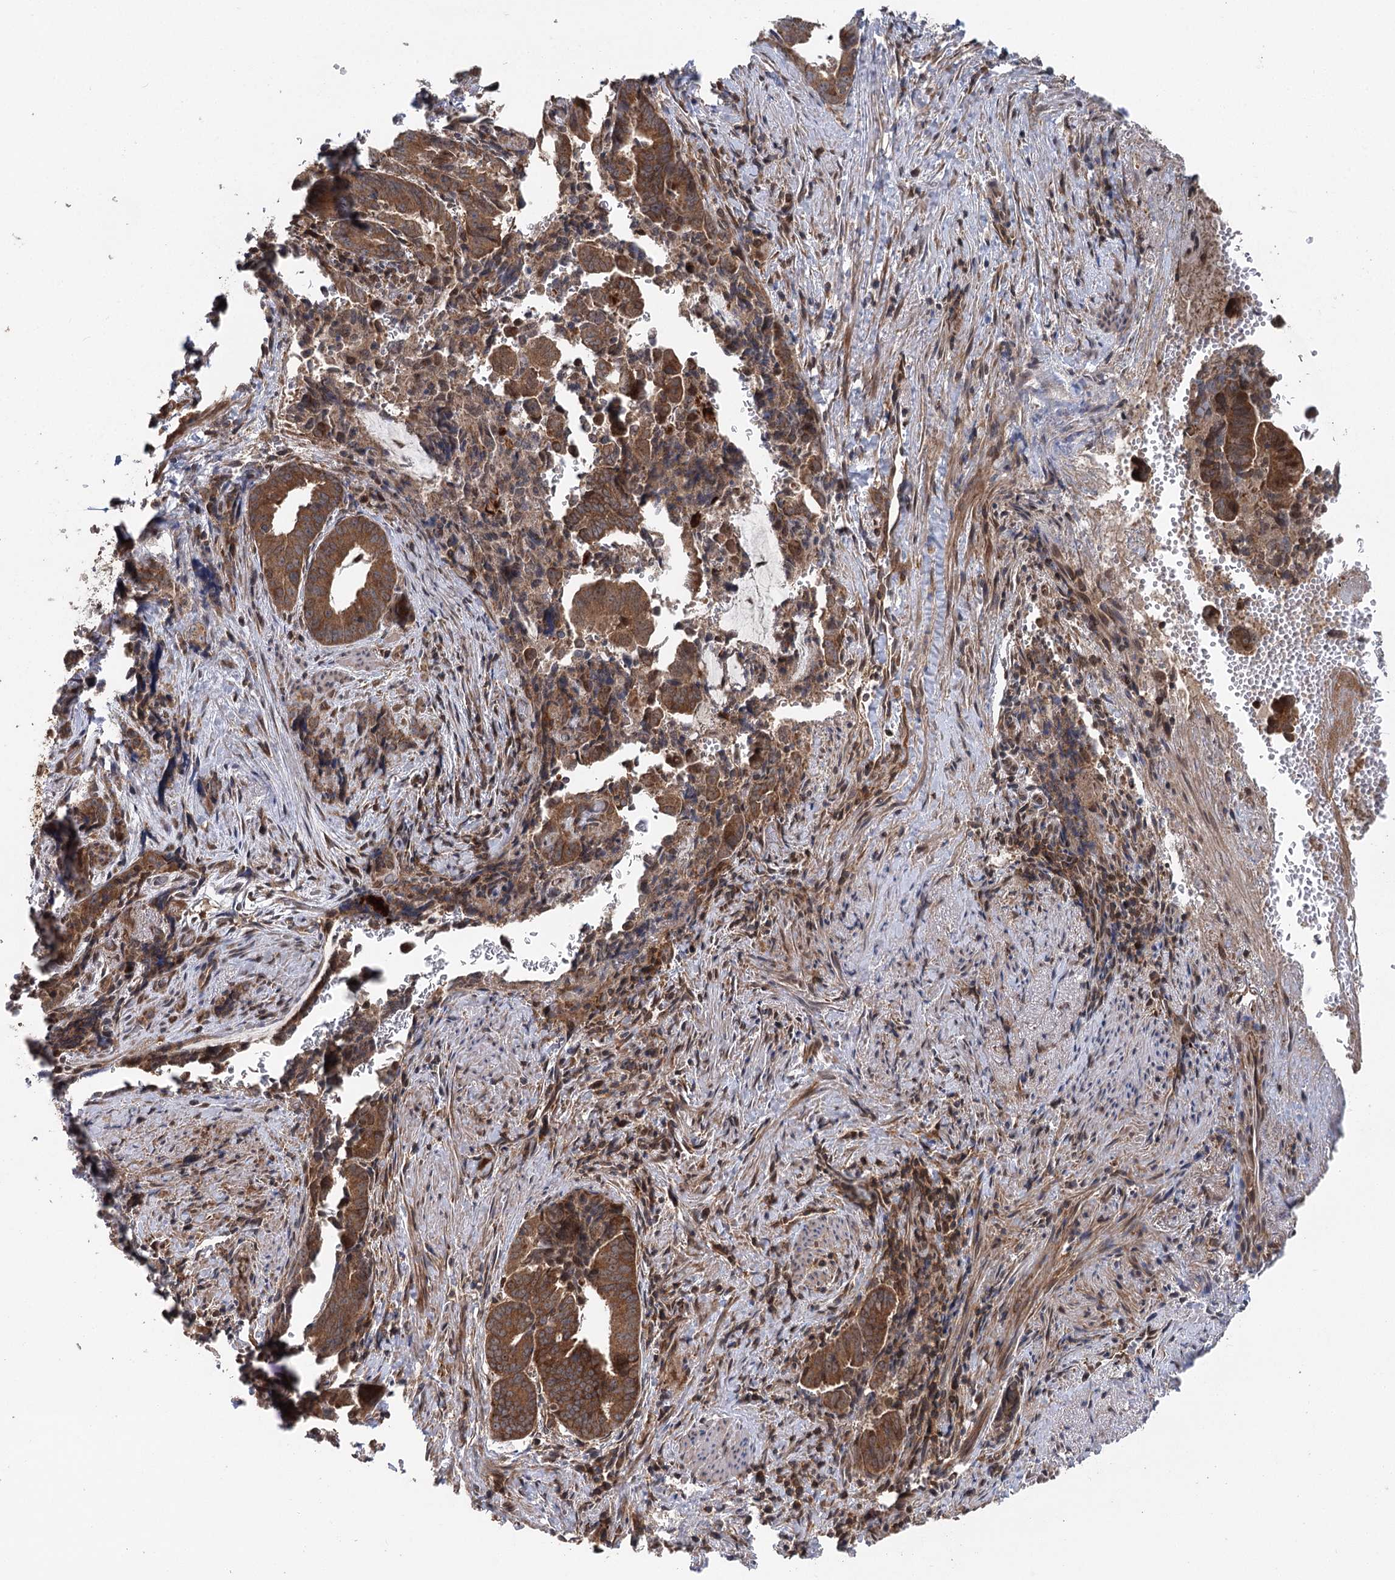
{"staining": {"intensity": "moderate", "quantity": ">75%", "location": "cytoplasmic/membranous"}, "tissue": "pancreatic cancer", "cell_type": "Tumor cells", "image_type": "cancer", "snomed": [{"axis": "morphology", "description": "Adenocarcinoma, NOS"}, {"axis": "topography", "description": "Pancreas"}], "caption": "Human adenocarcinoma (pancreatic) stained with a protein marker shows moderate staining in tumor cells.", "gene": "C12orf4", "patient": {"sex": "female", "age": 63}}